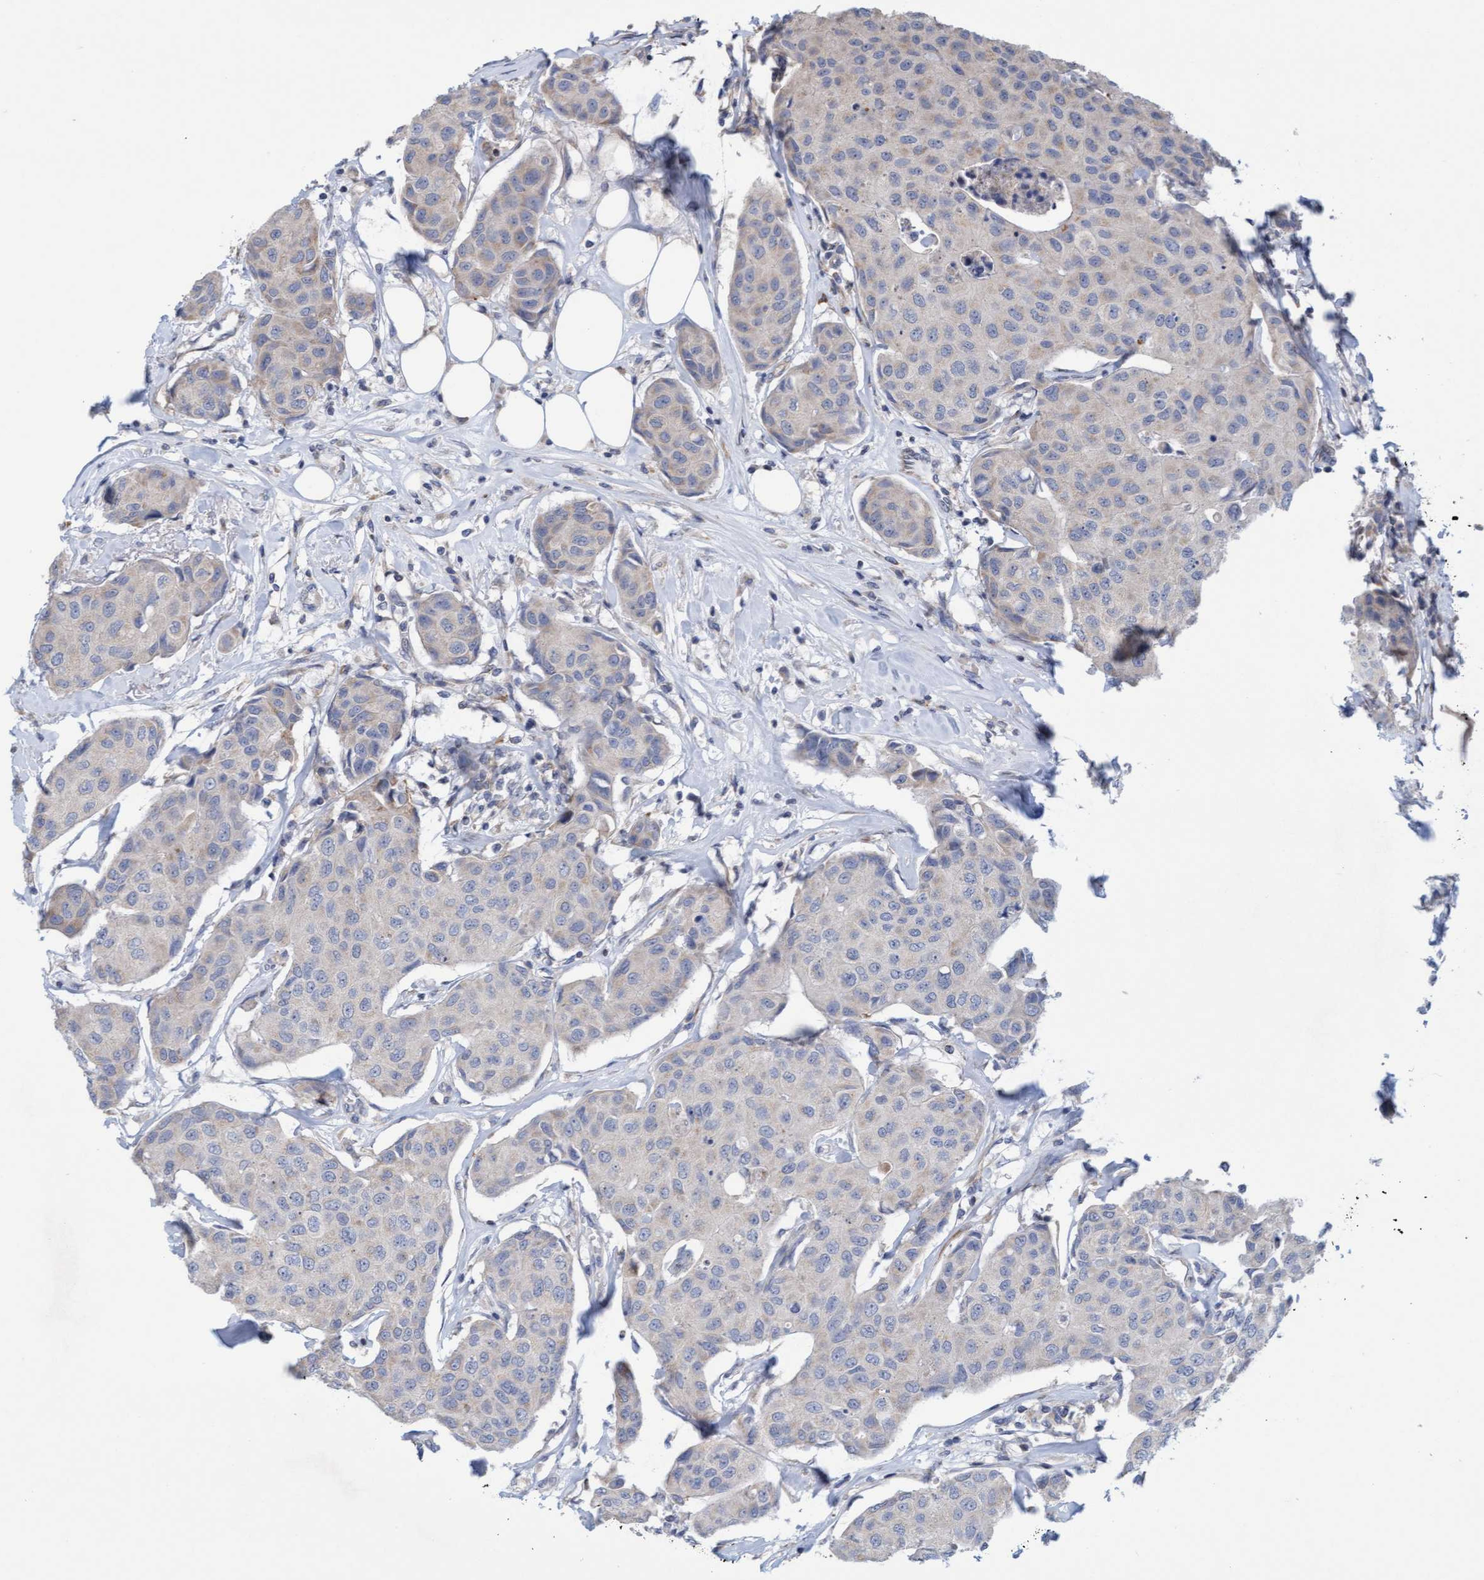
{"staining": {"intensity": "negative", "quantity": "none", "location": "none"}, "tissue": "breast cancer", "cell_type": "Tumor cells", "image_type": "cancer", "snomed": [{"axis": "morphology", "description": "Duct carcinoma"}, {"axis": "topography", "description": "Breast"}], "caption": "Human breast cancer stained for a protein using immunohistochemistry reveals no expression in tumor cells.", "gene": "SLC28A3", "patient": {"sex": "female", "age": 80}}